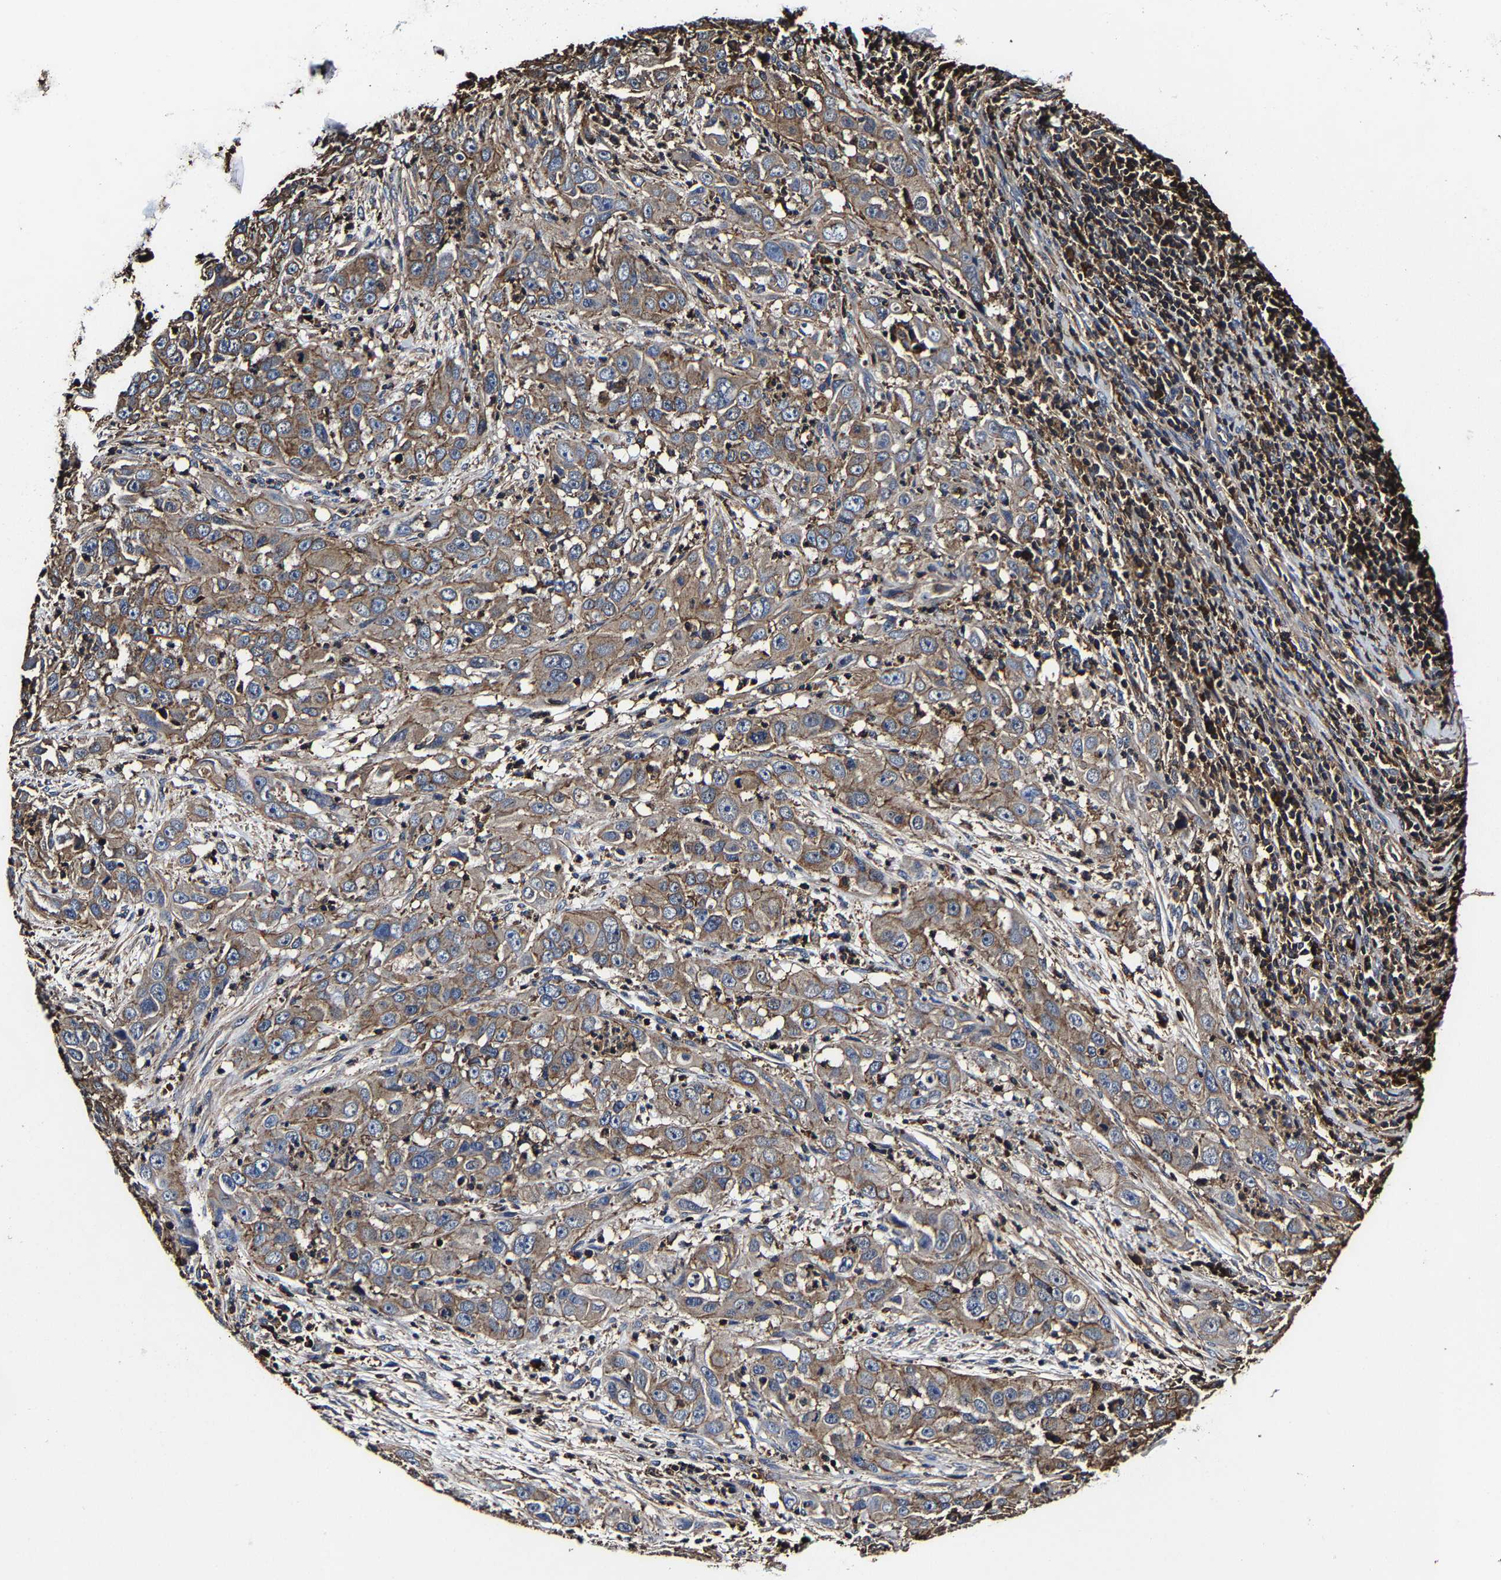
{"staining": {"intensity": "moderate", "quantity": ">75%", "location": "cytoplasmic/membranous"}, "tissue": "cervical cancer", "cell_type": "Tumor cells", "image_type": "cancer", "snomed": [{"axis": "morphology", "description": "Squamous cell carcinoma, NOS"}, {"axis": "topography", "description": "Cervix"}], "caption": "Brown immunohistochemical staining in human cervical cancer demonstrates moderate cytoplasmic/membranous positivity in approximately >75% of tumor cells. The staining was performed using DAB (3,3'-diaminobenzidine), with brown indicating positive protein expression. Nuclei are stained blue with hematoxylin.", "gene": "SSH3", "patient": {"sex": "female", "age": 32}}